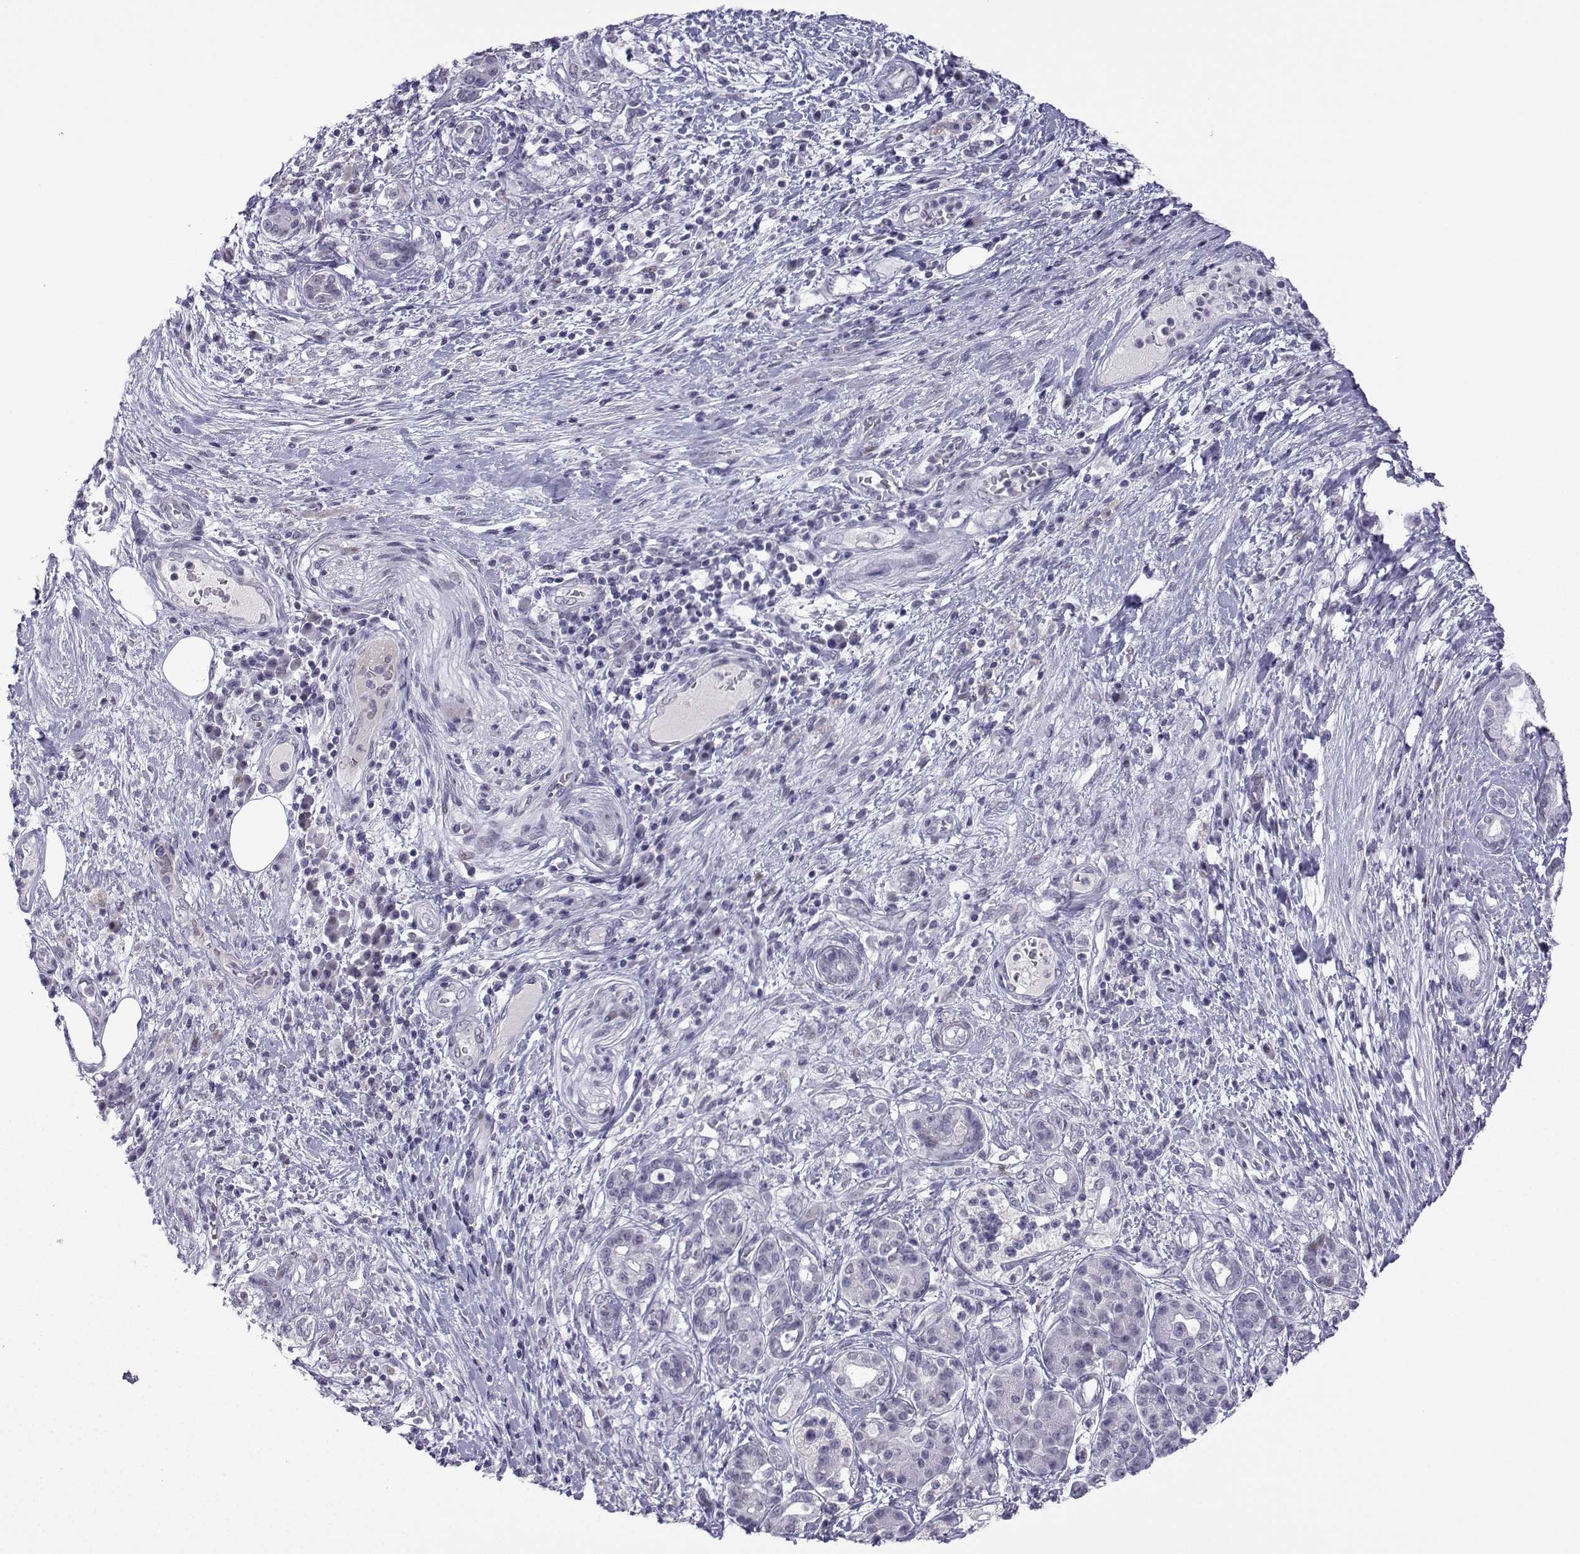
{"staining": {"intensity": "negative", "quantity": "none", "location": "none"}, "tissue": "pancreatic cancer", "cell_type": "Tumor cells", "image_type": "cancer", "snomed": [{"axis": "morphology", "description": "Adenocarcinoma, NOS"}, {"axis": "topography", "description": "Pancreas"}], "caption": "This is an IHC micrograph of pancreatic cancer (adenocarcinoma). There is no expression in tumor cells.", "gene": "CFAP70", "patient": {"sex": "female", "age": 73}}